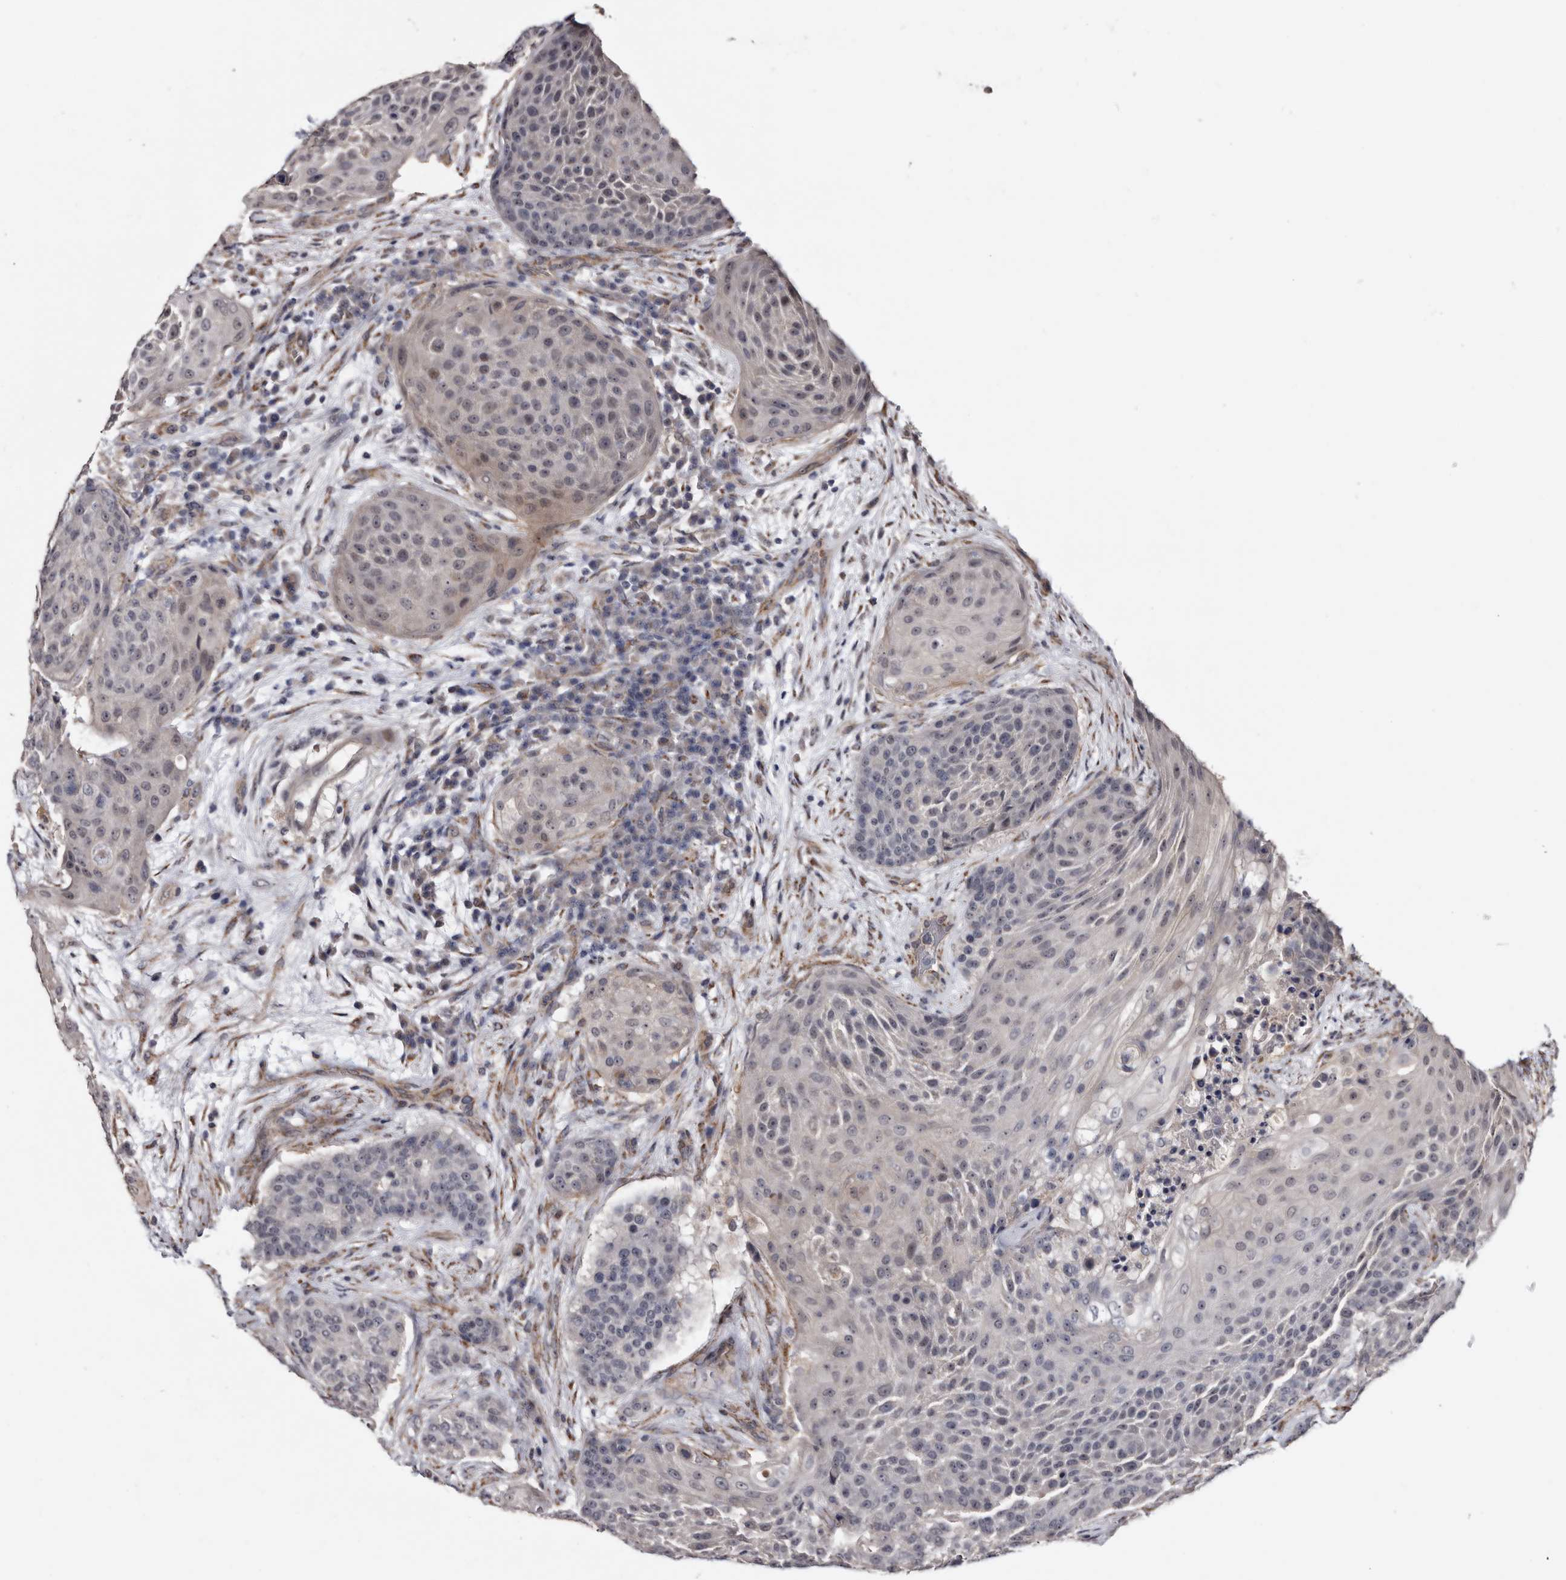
{"staining": {"intensity": "negative", "quantity": "none", "location": "none"}, "tissue": "urothelial cancer", "cell_type": "Tumor cells", "image_type": "cancer", "snomed": [{"axis": "morphology", "description": "Urothelial carcinoma, High grade"}, {"axis": "topography", "description": "Urinary bladder"}], "caption": "Urothelial cancer was stained to show a protein in brown. There is no significant positivity in tumor cells.", "gene": "ARMCX2", "patient": {"sex": "female", "age": 63}}